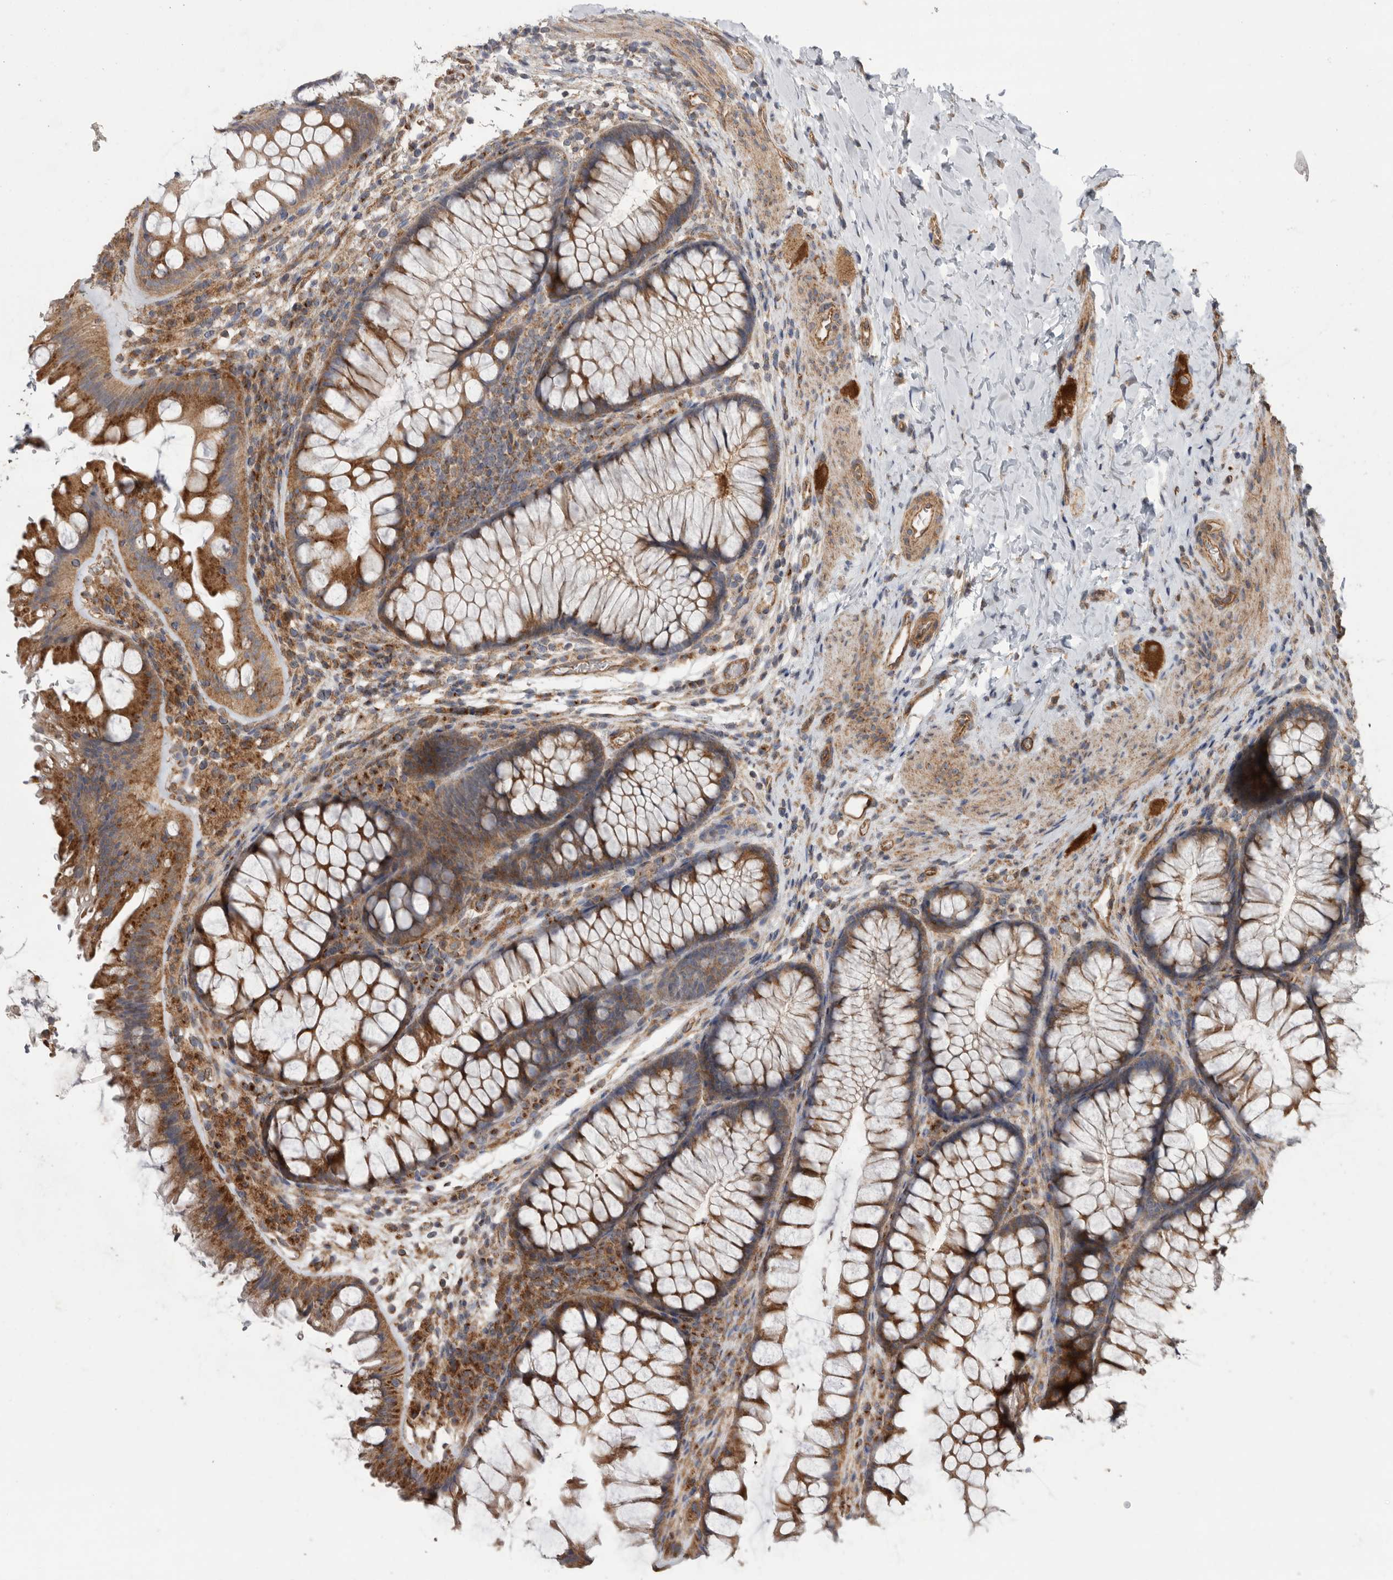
{"staining": {"intensity": "strong", "quantity": ">75%", "location": "cytoplasmic/membranous"}, "tissue": "colon", "cell_type": "Endothelial cells", "image_type": "normal", "snomed": [{"axis": "morphology", "description": "Normal tissue, NOS"}, {"axis": "topography", "description": "Colon"}], "caption": "A high-resolution photomicrograph shows IHC staining of normal colon, which shows strong cytoplasmic/membranous positivity in about >75% of endothelial cells. The staining was performed using DAB (3,3'-diaminobenzidine) to visualize the protein expression in brown, while the nuclei were stained in blue with hematoxylin (Magnification: 20x).", "gene": "PODXL2", "patient": {"sex": "female", "age": 62}}